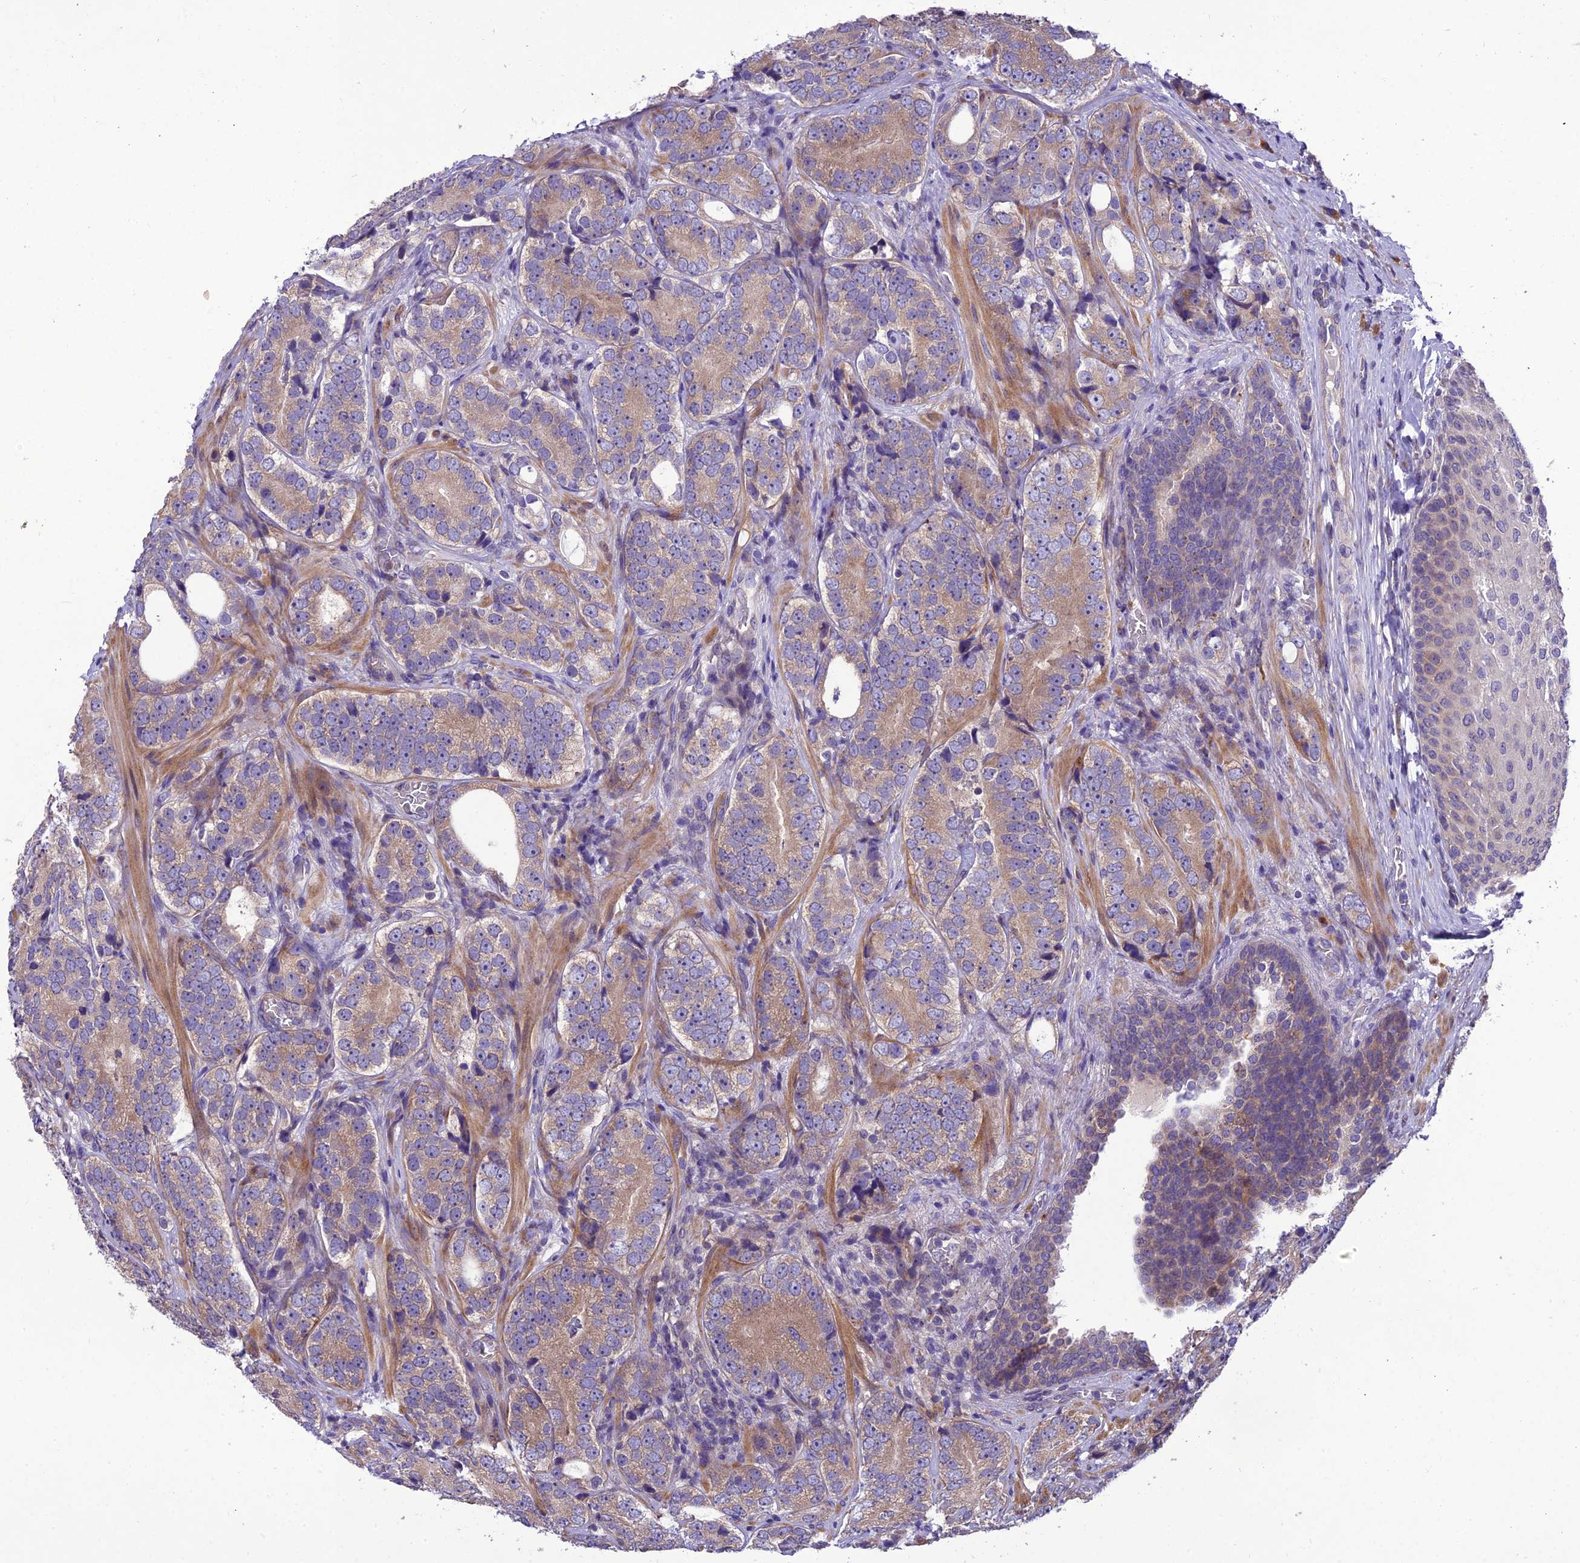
{"staining": {"intensity": "moderate", "quantity": ">75%", "location": "cytoplasmic/membranous"}, "tissue": "prostate cancer", "cell_type": "Tumor cells", "image_type": "cancer", "snomed": [{"axis": "morphology", "description": "Adenocarcinoma, High grade"}, {"axis": "topography", "description": "Prostate"}], "caption": "Immunohistochemistry (IHC) photomicrograph of neoplastic tissue: human prostate cancer (adenocarcinoma (high-grade)) stained using immunohistochemistry (IHC) shows medium levels of moderate protein expression localized specifically in the cytoplasmic/membranous of tumor cells, appearing as a cytoplasmic/membranous brown color.", "gene": "CENPL", "patient": {"sex": "male", "age": 56}}